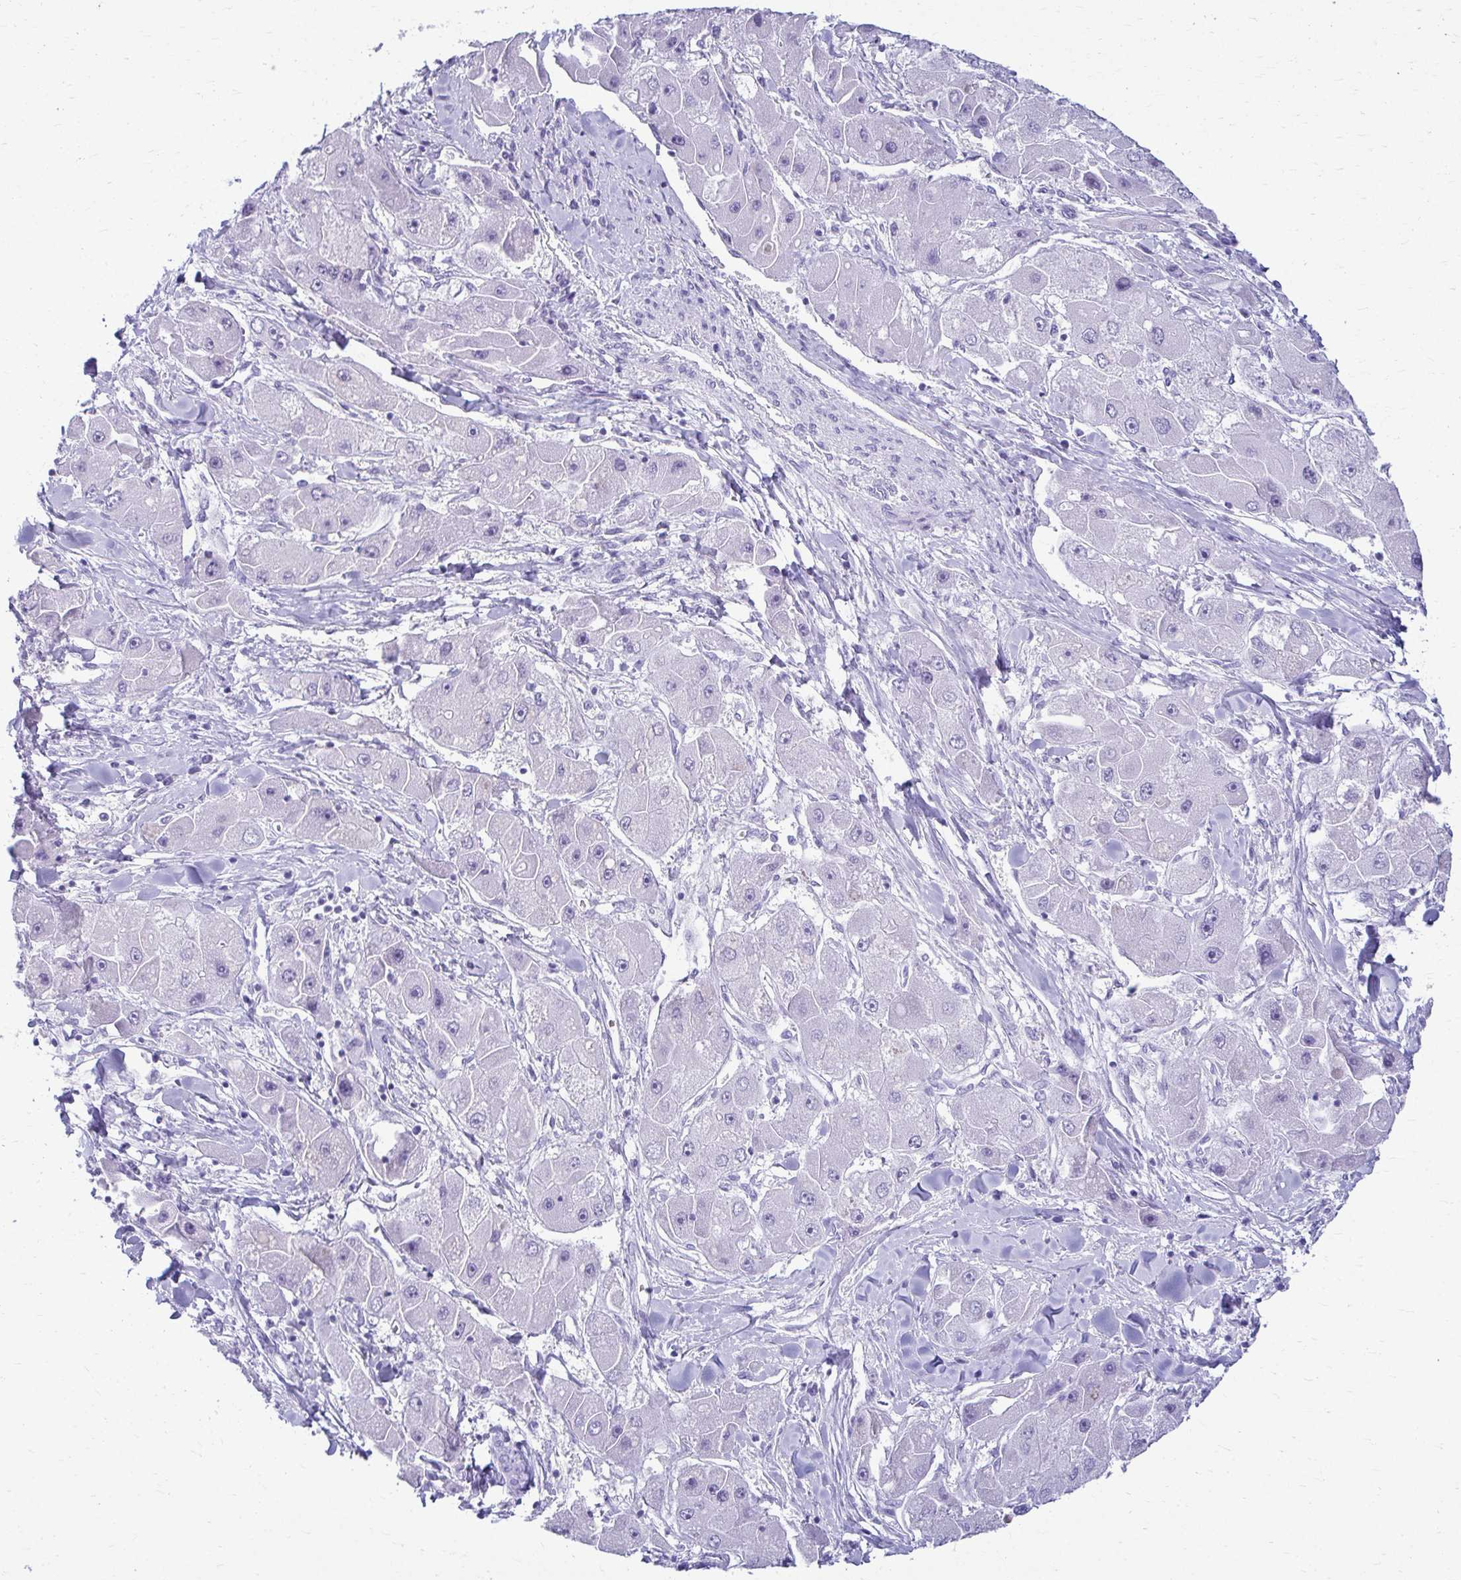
{"staining": {"intensity": "negative", "quantity": "none", "location": "none"}, "tissue": "liver cancer", "cell_type": "Tumor cells", "image_type": "cancer", "snomed": [{"axis": "morphology", "description": "Carcinoma, Hepatocellular, NOS"}, {"axis": "topography", "description": "Liver"}], "caption": "The photomicrograph exhibits no staining of tumor cells in liver cancer (hepatocellular carcinoma).", "gene": "ATP4B", "patient": {"sex": "male", "age": 24}}